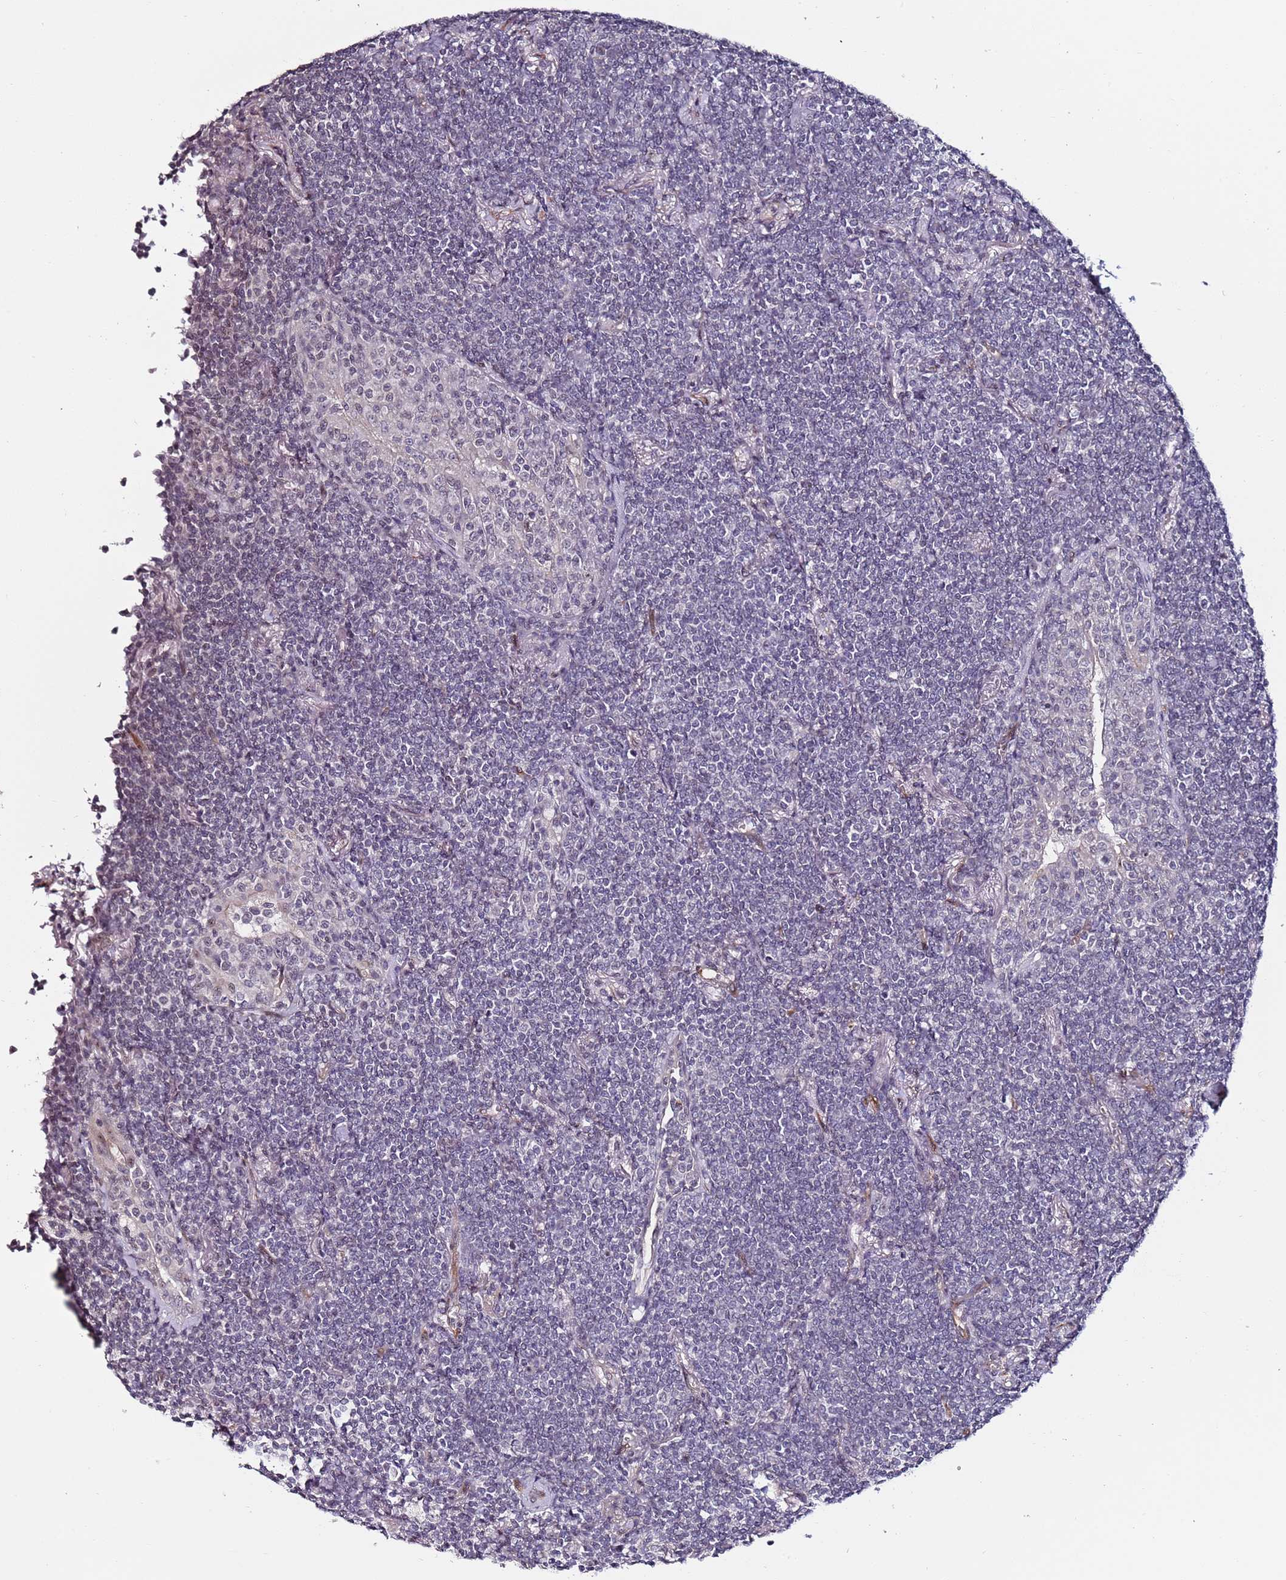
{"staining": {"intensity": "negative", "quantity": "none", "location": "none"}, "tissue": "lymphoma", "cell_type": "Tumor cells", "image_type": "cancer", "snomed": [{"axis": "morphology", "description": "Malignant lymphoma, non-Hodgkin's type, Low grade"}, {"axis": "topography", "description": "Lung"}], "caption": "Low-grade malignant lymphoma, non-Hodgkin's type was stained to show a protein in brown. There is no significant positivity in tumor cells.", "gene": "DUSP28", "patient": {"sex": "female", "age": 71}}